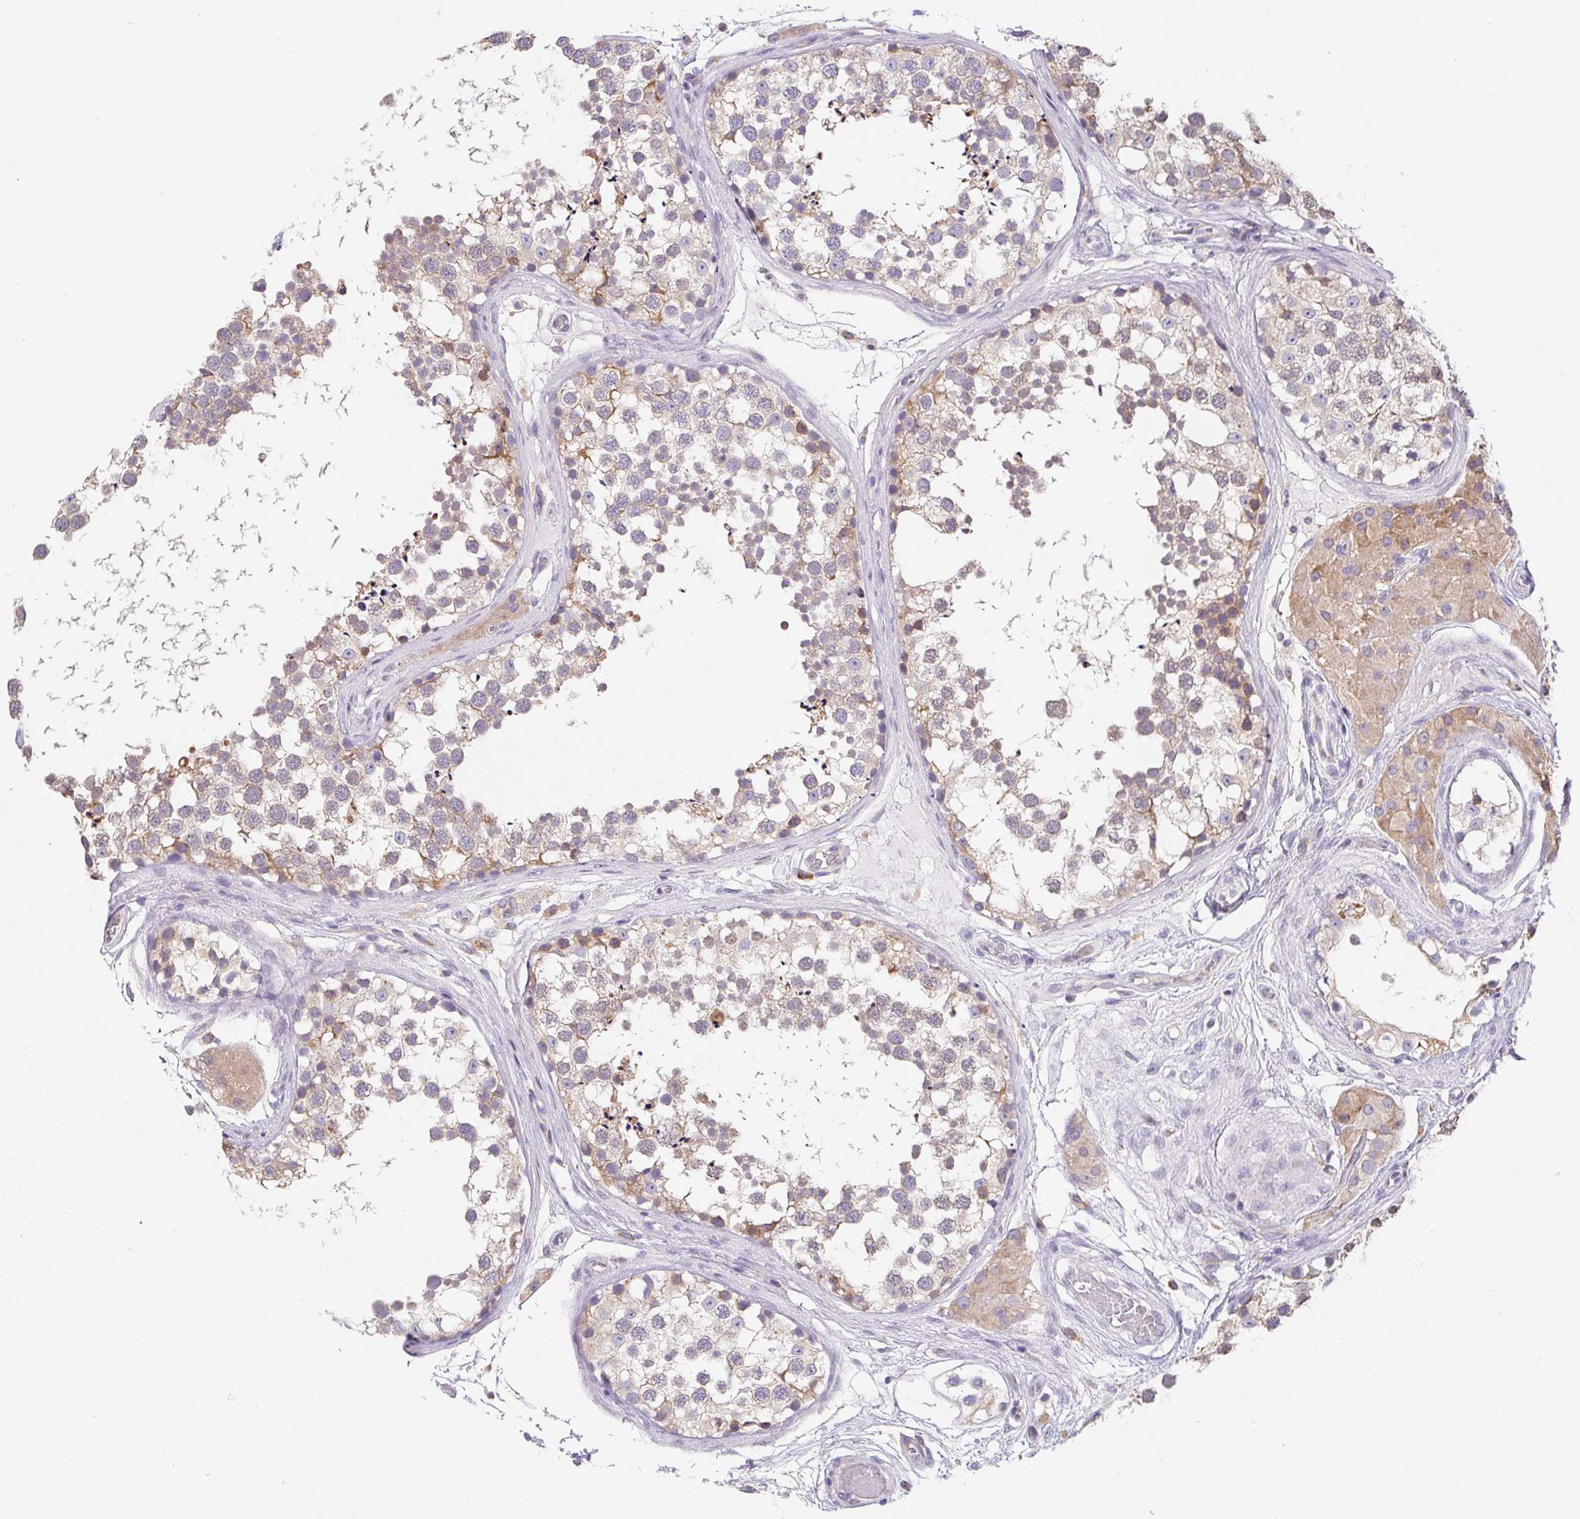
{"staining": {"intensity": "weak", "quantity": "25%-75%", "location": "cytoplasmic/membranous"}, "tissue": "testis", "cell_type": "Cells in seminiferous ducts", "image_type": "normal", "snomed": [{"axis": "morphology", "description": "Normal tissue, NOS"}, {"axis": "morphology", "description": "Seminoma, NOS"}, {"axis": "topography", "description": "Testis"}], "caption": "Immunohistochemical staining of normal human testis shows 25%-75% levels of weak cytoplasmic/membranous protein staining in about 25%-75% of cells in seminiferous ducts.", "gene": "ADAM8", "patient": {"sex": "male", "age": 65}}